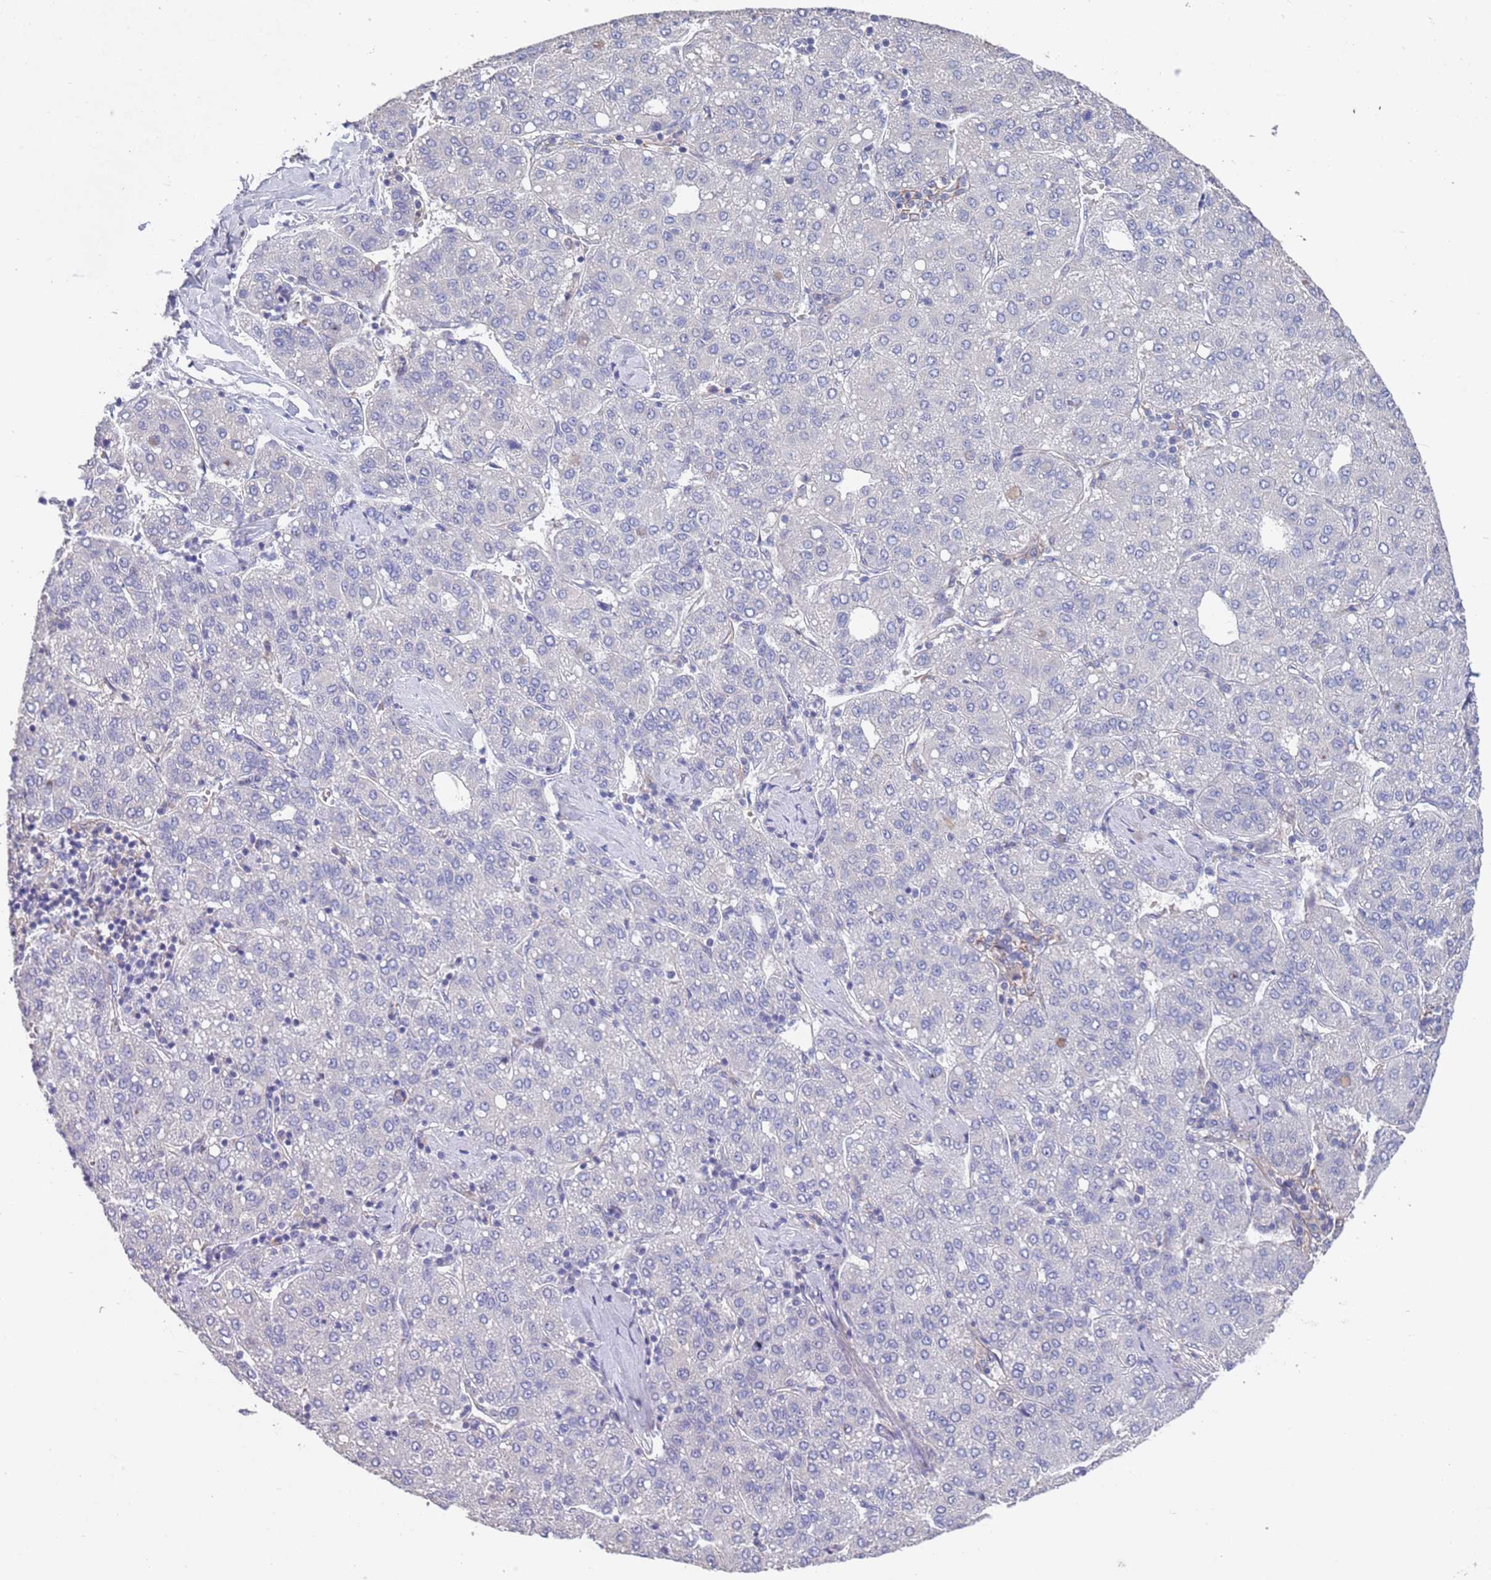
{"staining": {"intensity": "negative", "quantity": "none", "location": "none"}, "tissue": "liver cancer", "cell_type": "Tumor cells", "image_type": "cancer", "snomed": [{"axis": "morphology", "description": "Carcinoma, Hepatocellular, NOS"}, {"axis": "topography", "description": "Liver"}], "caption": "An image of human liver hepatocellular carcinoma is negative for staining in tumor cells.", "gene": "ANK2", "patient": {"sex": "male", "age": 65}}